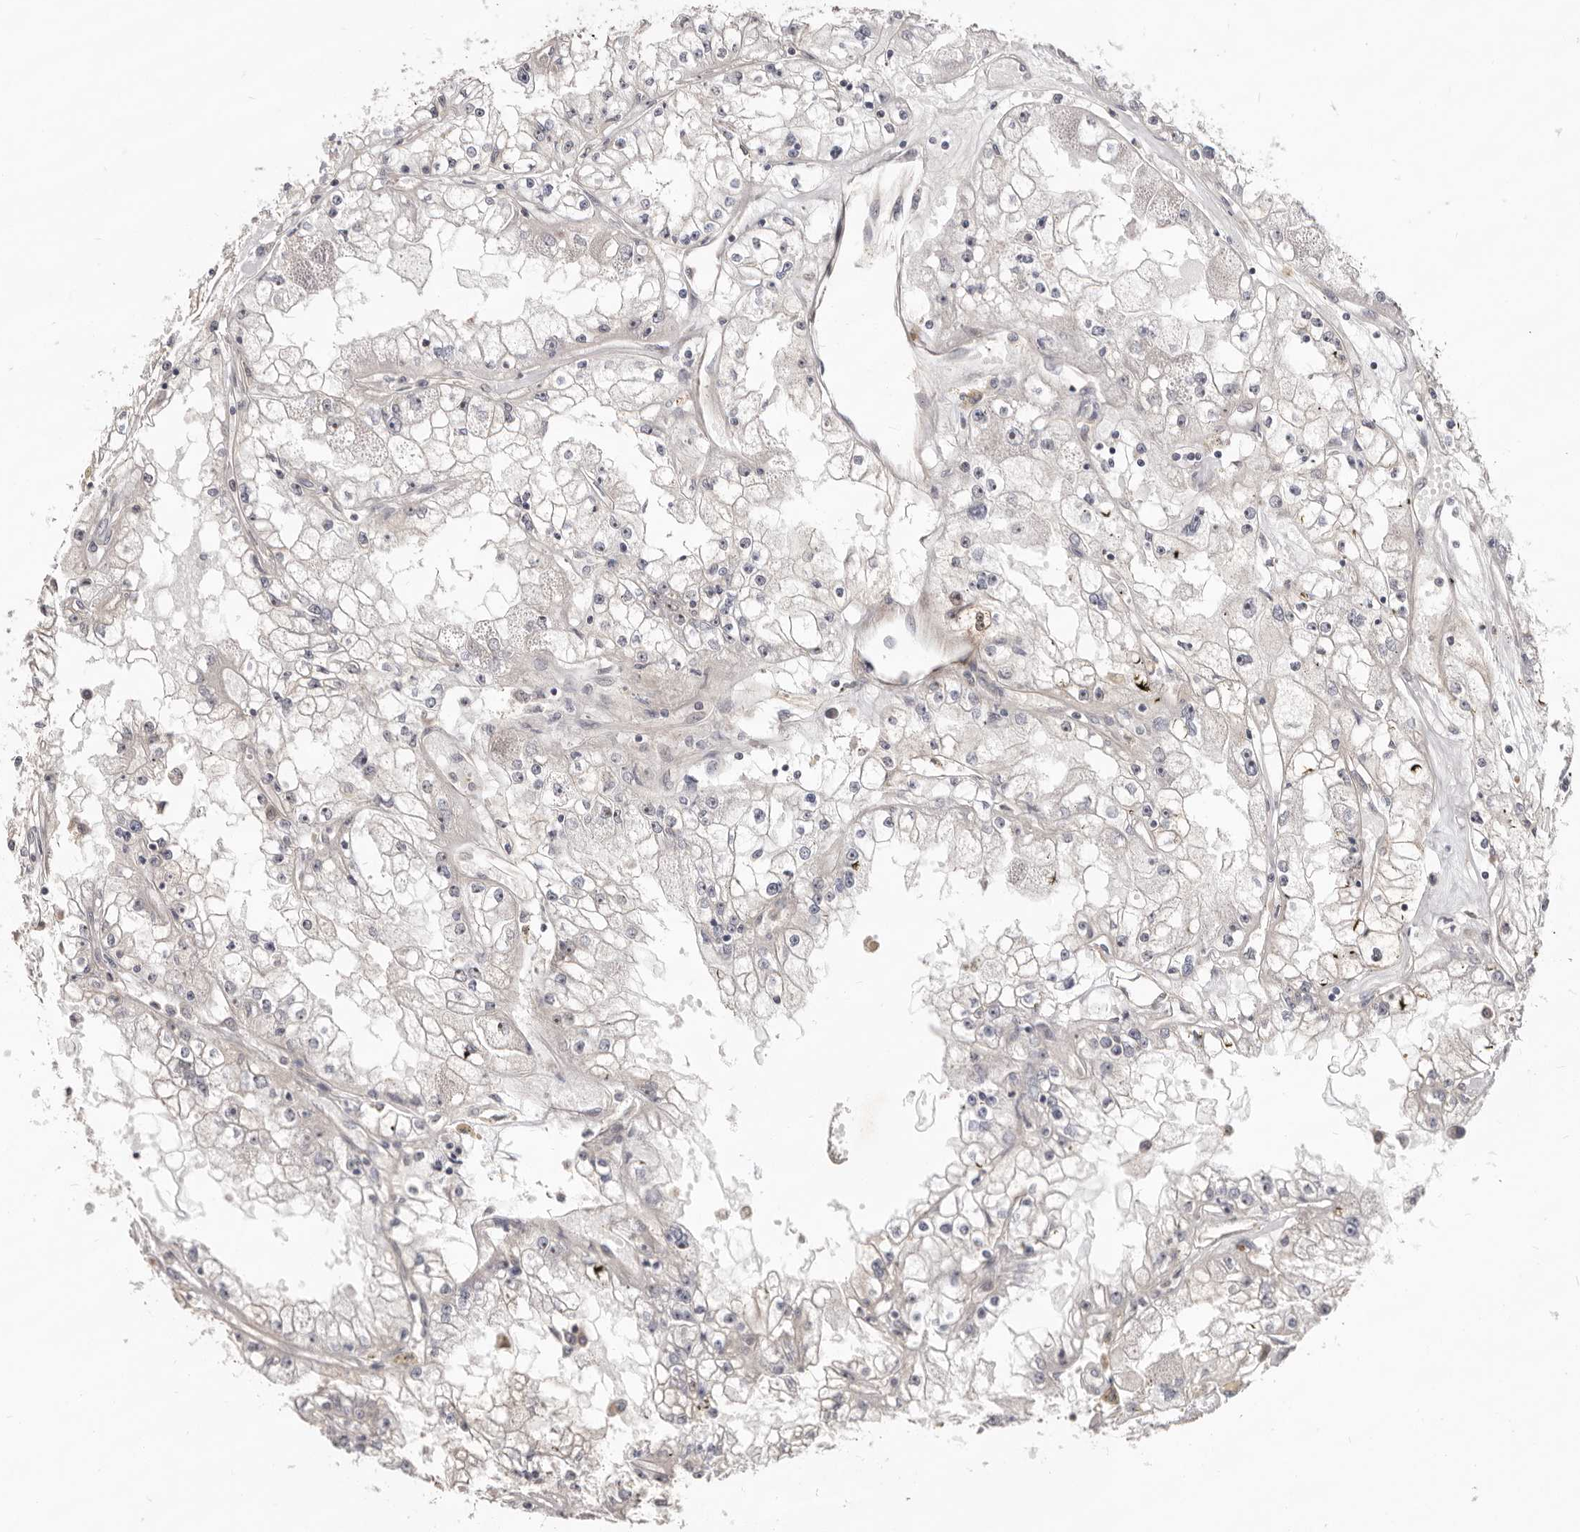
{"staining": {"intensity": "negative", "quantity": "none", "location": "none"}, "tissue": "renal cancer", "cell_type": "Tumor cells", "image_type": "cancer", "snomed": [{"axis": "morphology", "description": "Adenocarcinoma, NOS"}, {"axis": "topography", "description": "Kidney"}], "caption": "Immunohistochemistry (IHC) photomicrograph of renal adenocarcinoma stained for a protein (brown), which reveals no staining in tumor cells.", "gene": "GPATCH4", "patient": {"sex": "male", "age": 56}}